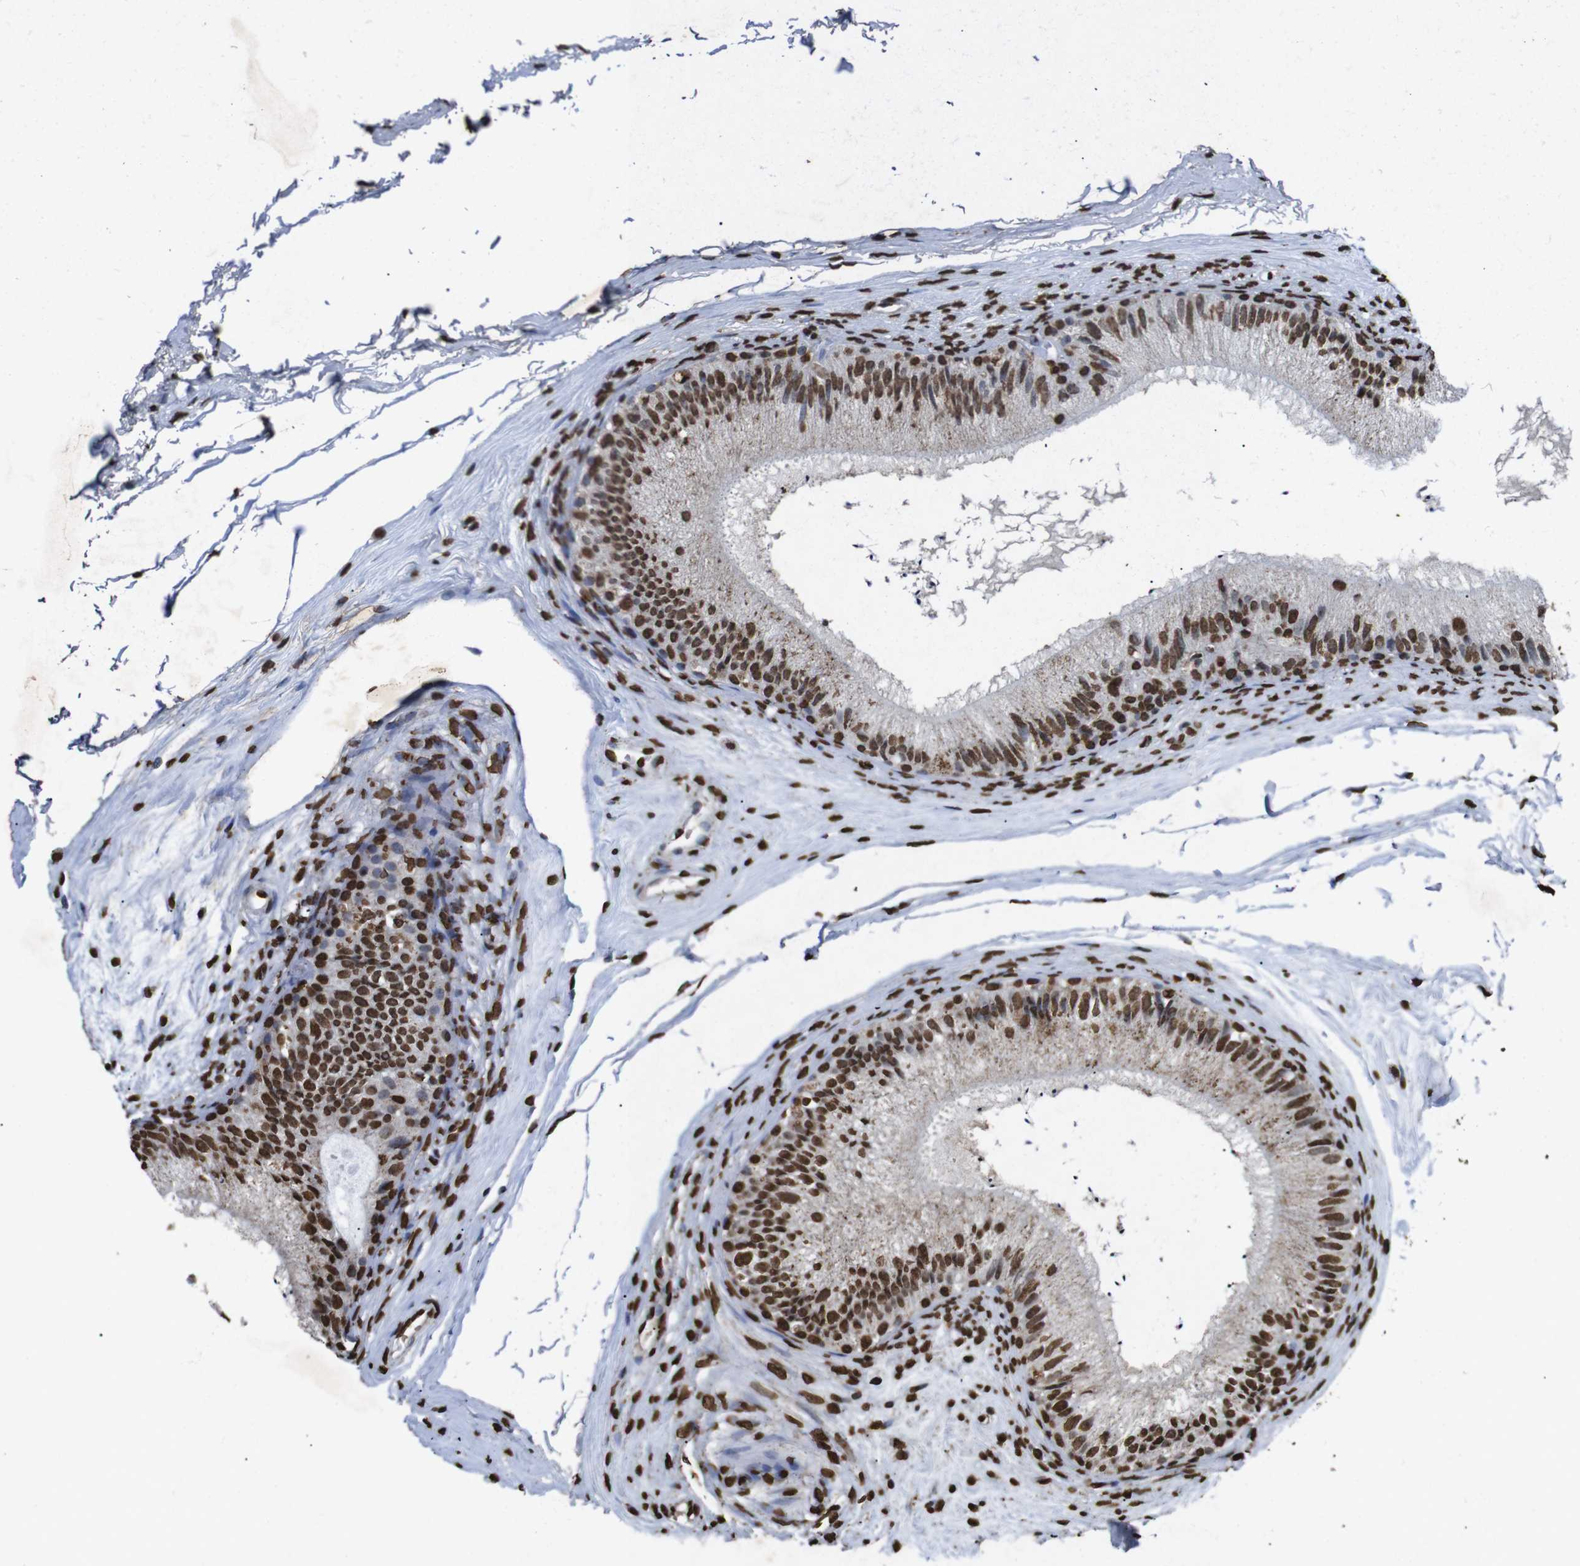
{"staining": {"intensity": "strong", "quantity": ">75%", "location": "nuclear"}, "tissue": "epididymis", "cell_type": "Glandular cells", "image_type": "normal", "snomed": [{"axis": "morphology", "description": "Normal tissue, NOS"}, {"axis": "topography", "description": "Epididymis"}], "caption": "Normal epididymis shows strong nuclear expression in about >75% of glandular cells, visualized by immunohistochemistry. (Stains: DAB in brown, nuclei in blue, Microscopy: brightfield microscopy at high magnification).", "gene": "MDM2", "patient": {"sex": "male", "age": 56}}